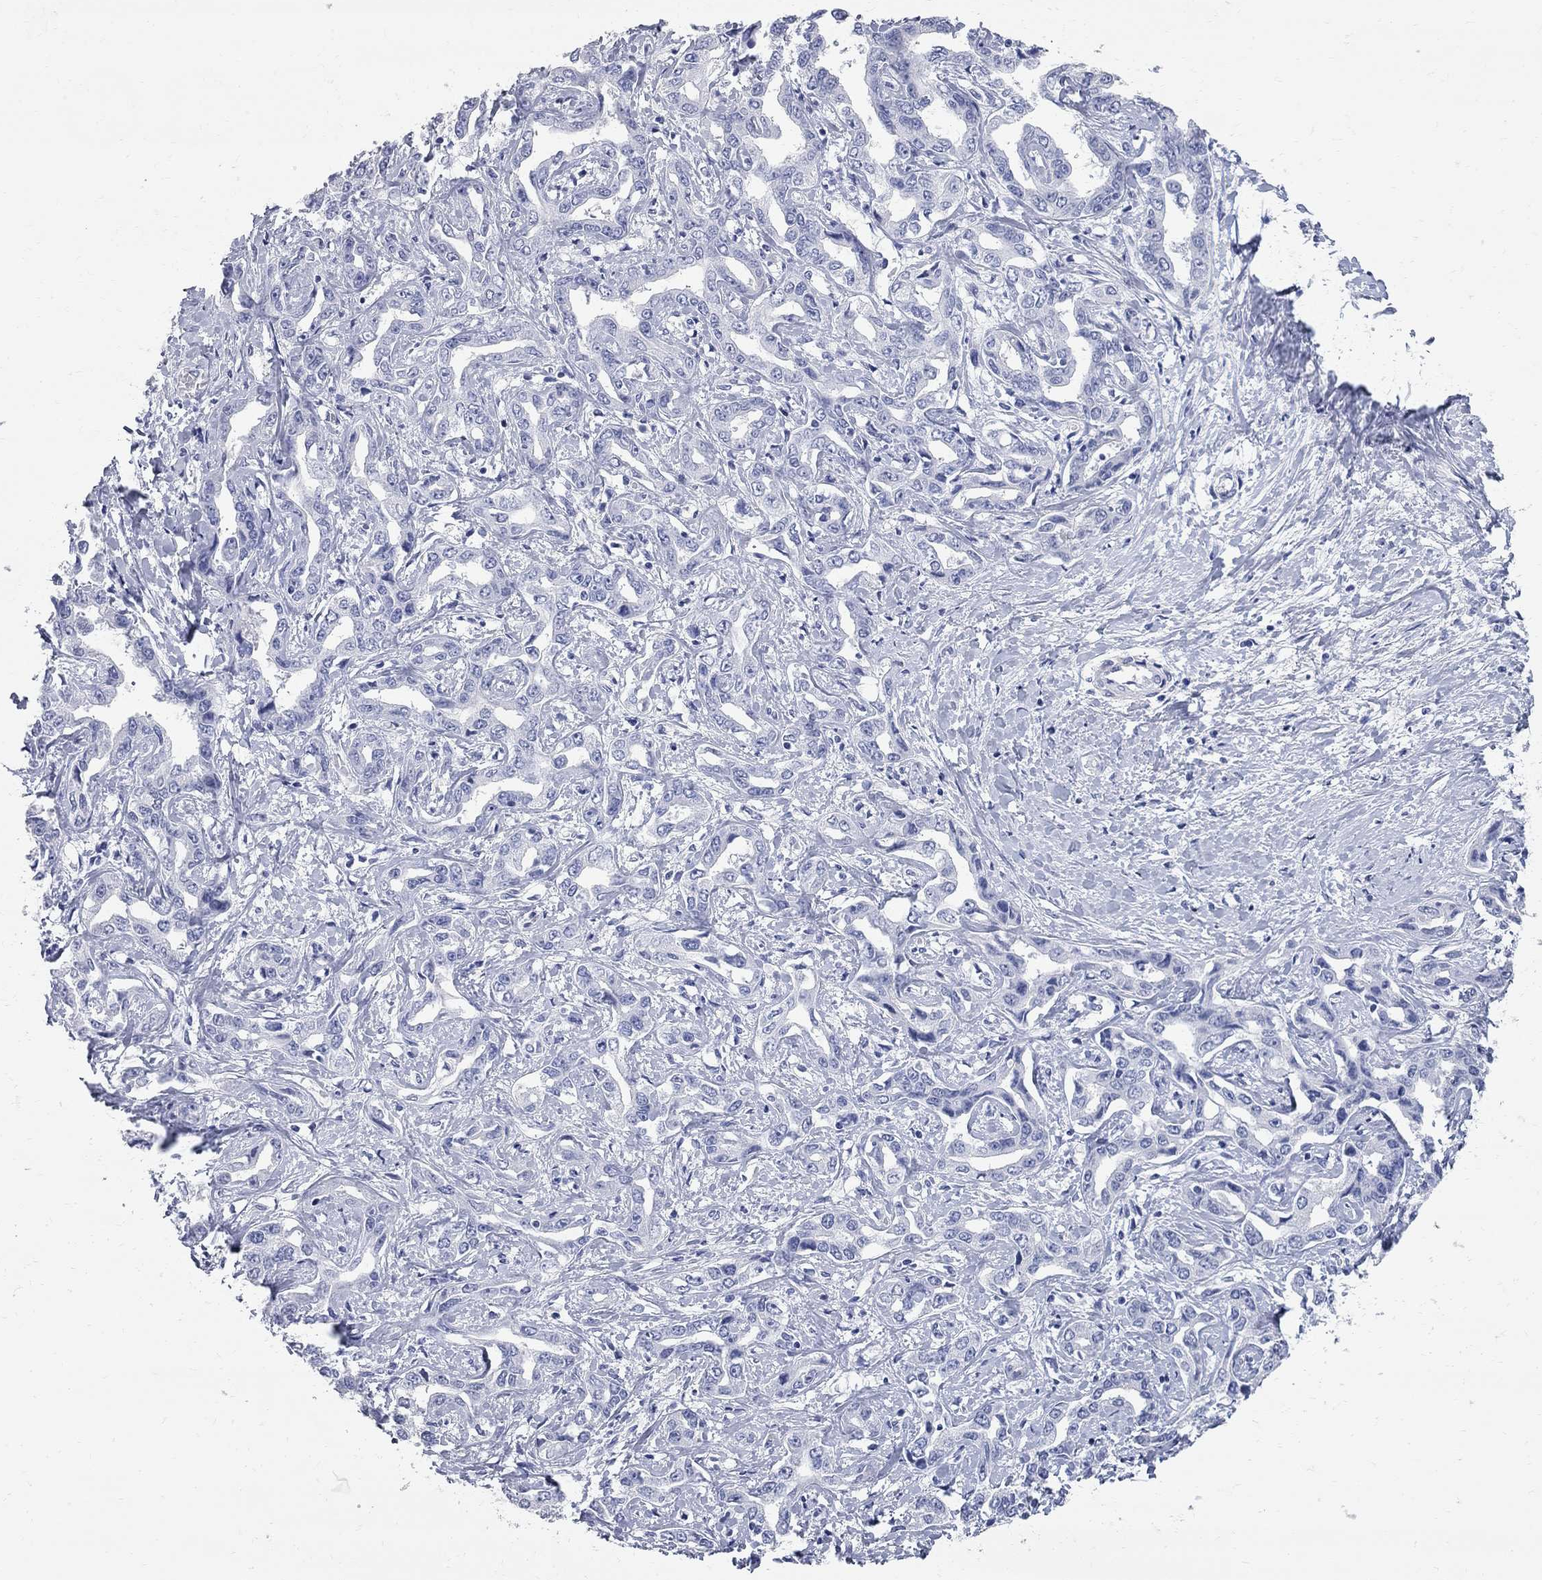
{"staining": {"intensity": "negative", "quantity": "none", "location": "none"}, "tissue": "liver cancer", "cell_type": "Tumor cells", "image_type": "cancer", "snomed": [{"axis": "morphology", "description": "Cholangiocarcinoma"}, {"axis": "topography", "description": "Liver"}], "caption": "DAB (3,3'-diaminobenzidine) immunohistochemical staining of human liver cancer (cholangiocarcinoma) shows no significant expression in tumor cells.", "gene": "BPIFB1", "patient": {"sex": "male", "age": 59}}